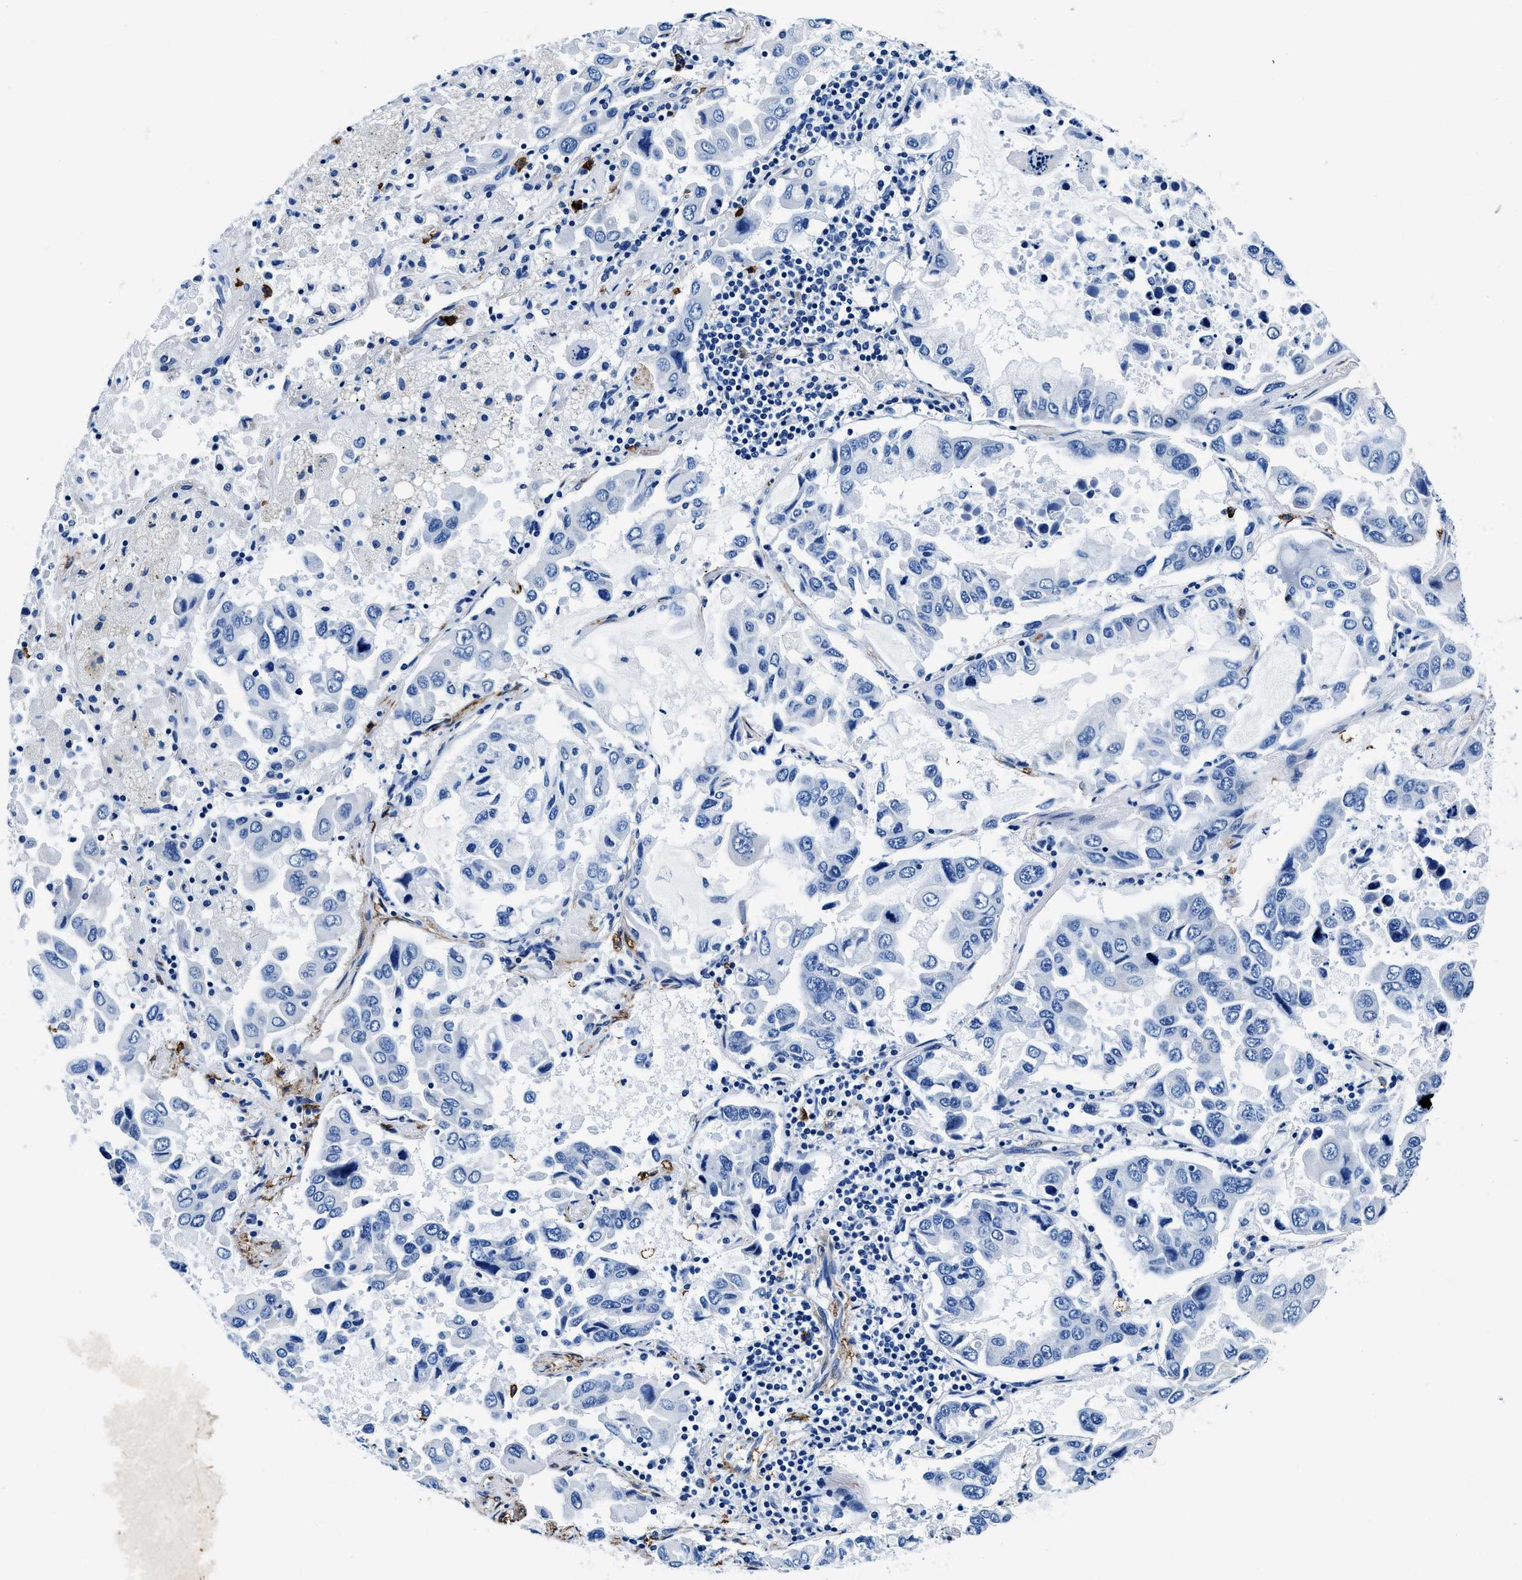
{"staining": {"intensity": "negative", "quantity": "none", "location": "none"}, "tissue": "lung cancer", "cell_type": "Tumor cells", "image_type": "cancer", "snomed": [{"axis": "morphology", "description": "Adenocarcinoma, NOS"}, {"axis": "topography", "description": "Lung"}], "caption": "Tumor cells show no significant staining in lung cancer (adenocarcinoma).", "gene": "TEX261", "patient": {"sex": "male", "age": 64}}